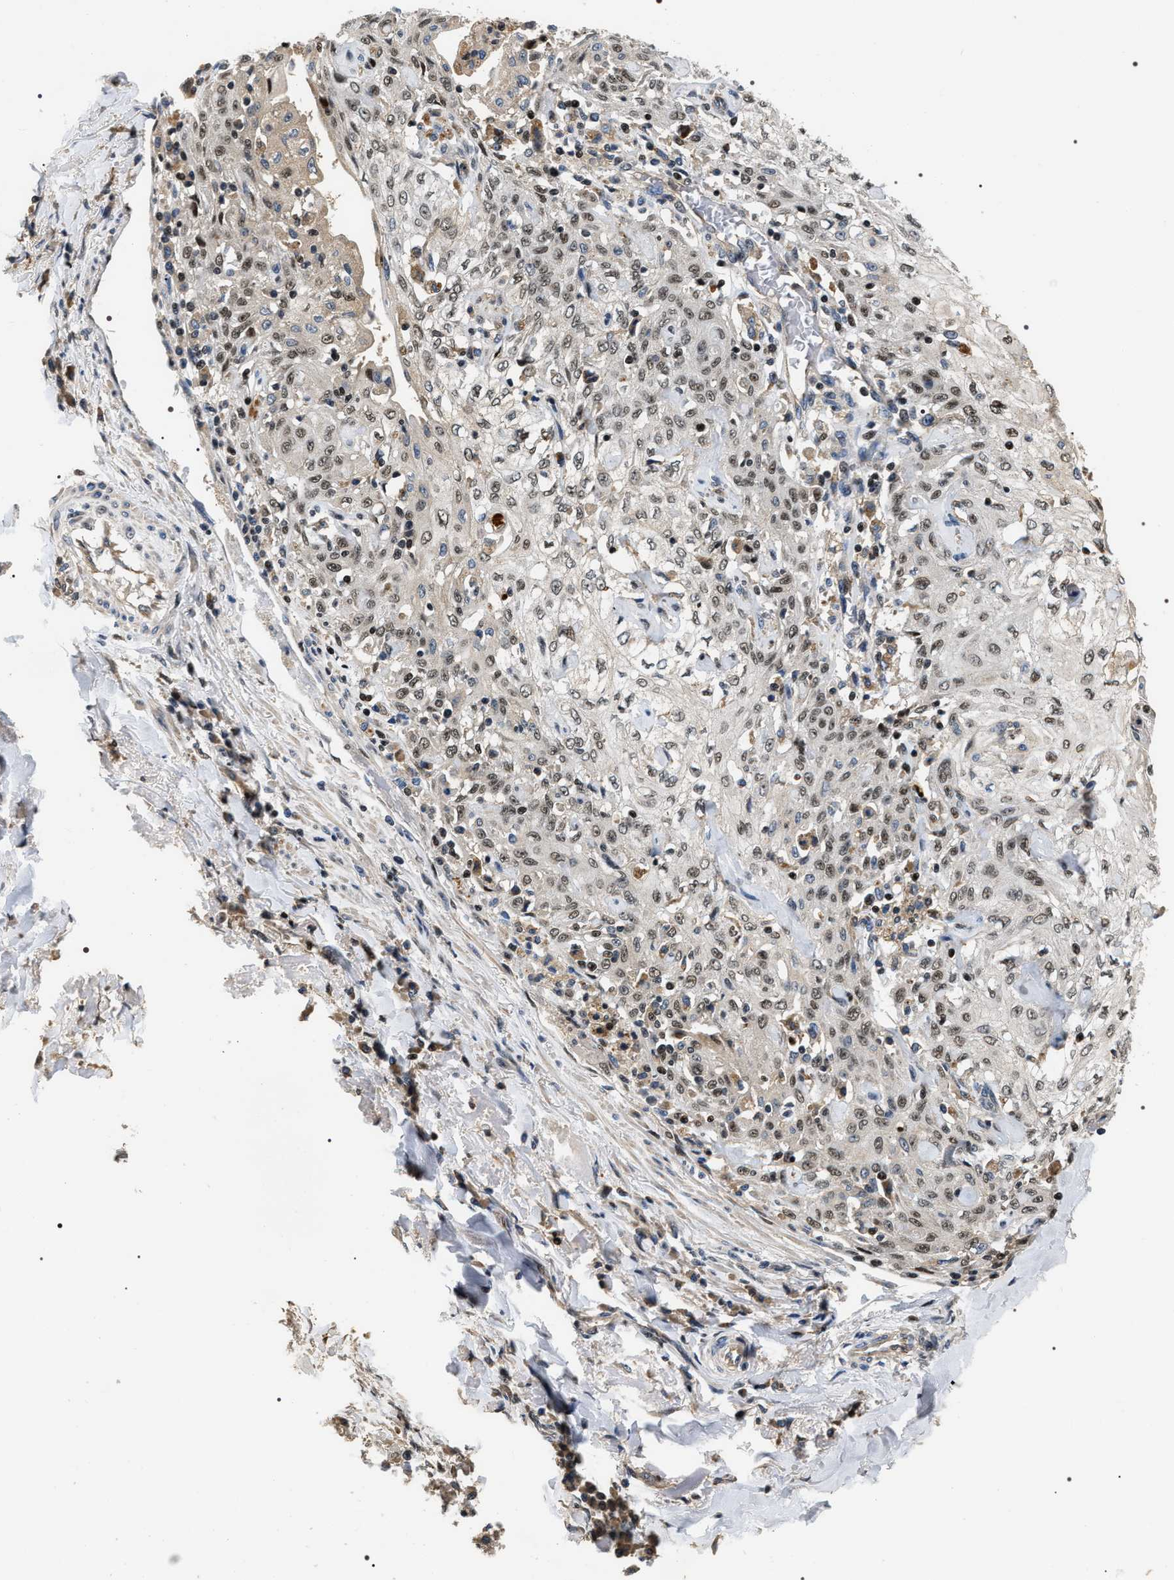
{"staining": {"intensity": "moderate", "quantity": ">75%", "location": "nuclear"}, "tissue": "skin cancer", "cell_type": "Tumor cells", "image_type": "cancer", "snomed": [{"axis": "morphology", "description": "Squamous cell carcinoma, NOS"}, {"axis": "morphology", "description": "Squamous cell carcinoma, metastatic, NOS"}, {"axis": "topography", "description": "Skin"}, {"axis": "topography", "description": "Lymph node"}], "caption": "Immunohistochemistry (IHC) staining of skin metastatic squamous cell carcinoma, which exhibits medium levels of moderate nuclear staining in approximately >75% of tumor cells indicating moderate nuclear protein expression. The staining was performed using DAB (brown) for protein detection and nuclei were counterstained in hematoxylin (blue).", "gene": "C7orf25", "patient": {"sex": "male", "age": 75}}